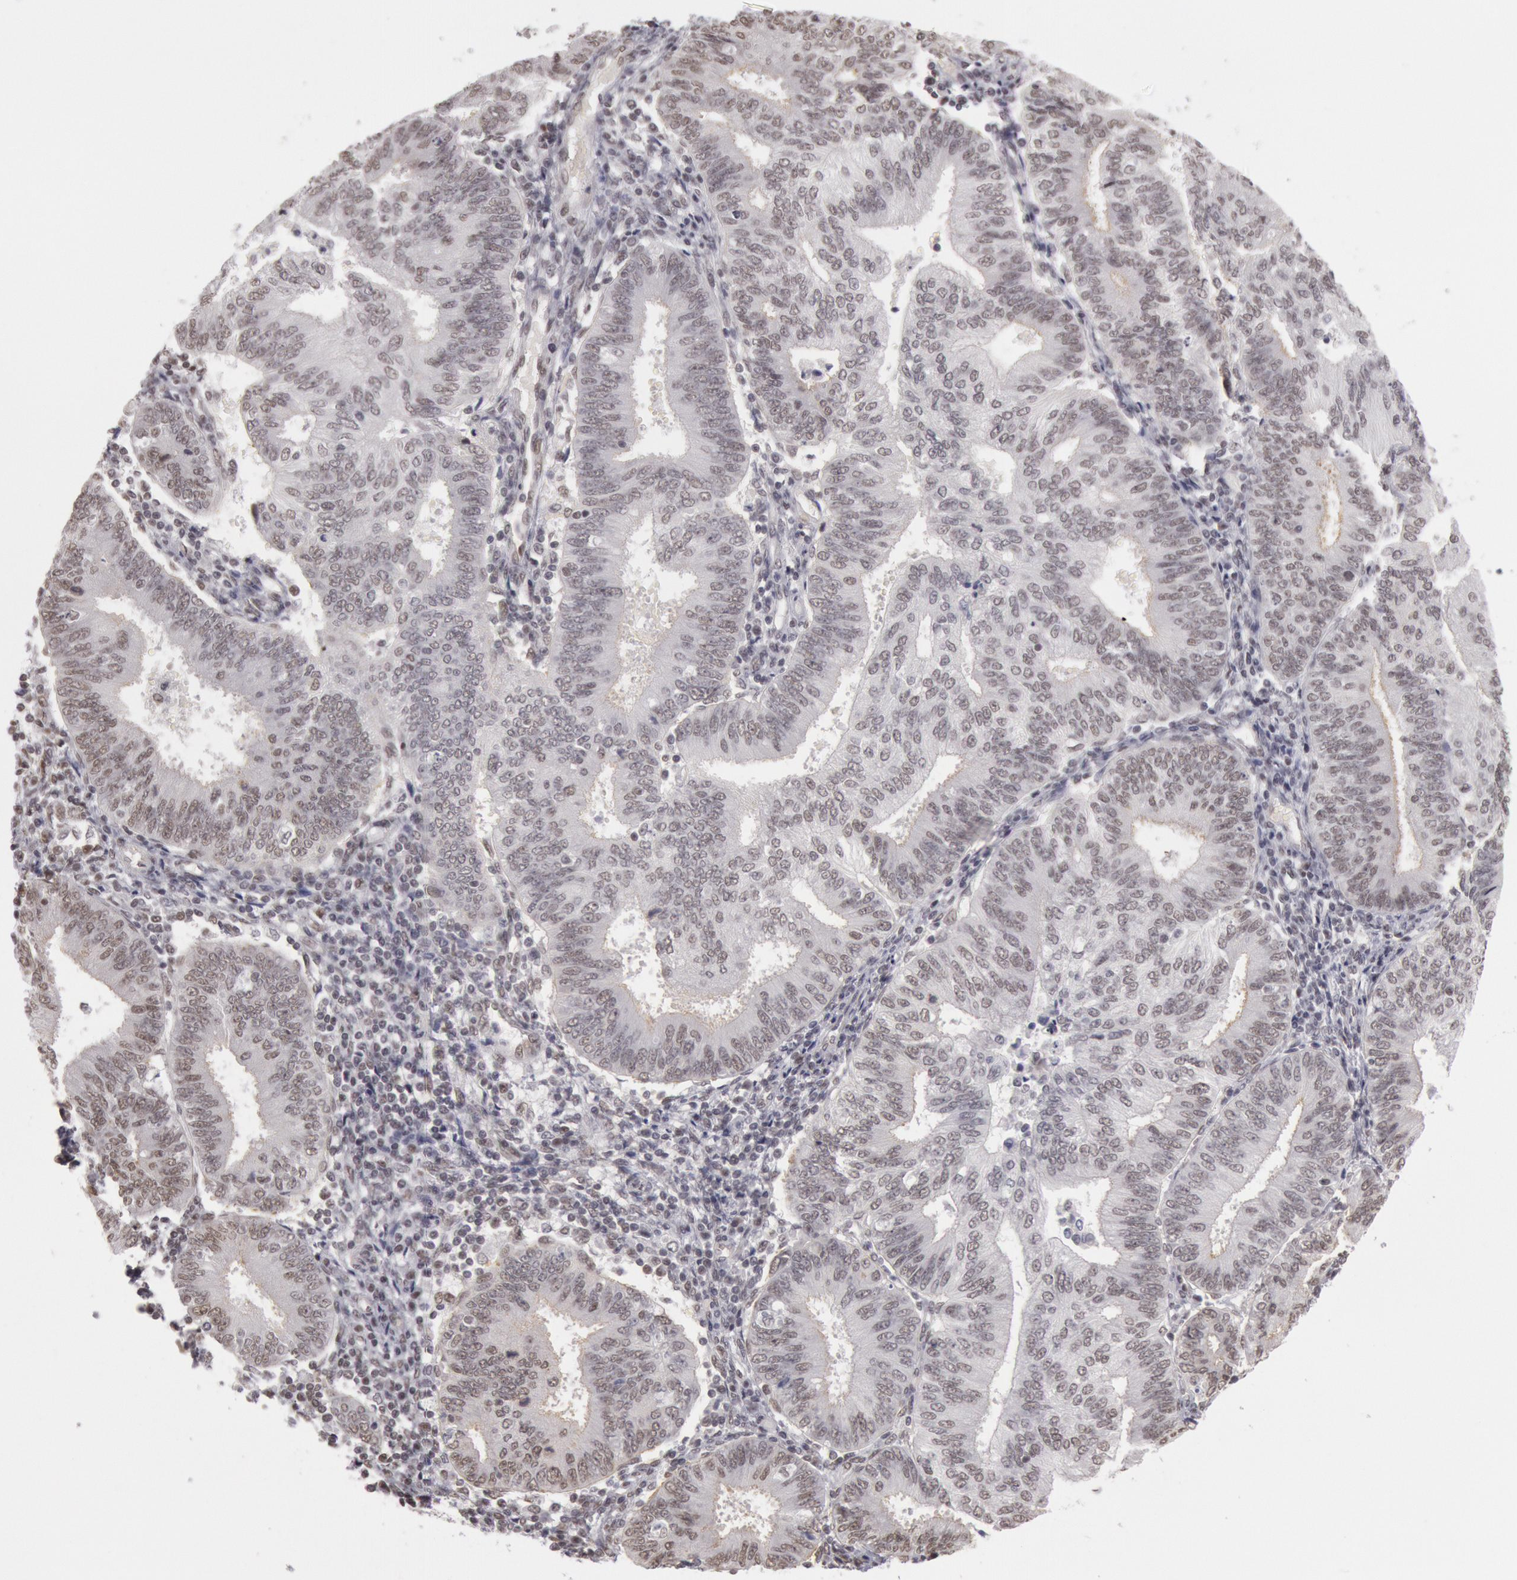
{"staining": {"intensity": "weak", "quantity": "25%-75%", "location": "nuclear"}, "tissue": "endometrial cancer", "cell_type": "Tumor cells", "image_type": "cancer", "snomed": [{"axis": "morphology", "description": "Adenocarcinoma, NOS"}, {"axis": "topography", "description": "Endometrium"}], "caption": "Weak nuclear protein positivity is present in approximately 25%-75% of tumor cells in endometrial cancer (adenocarcinoma).", "gene": "ESS2", "patient": {"sex": "female", "age": 55}}